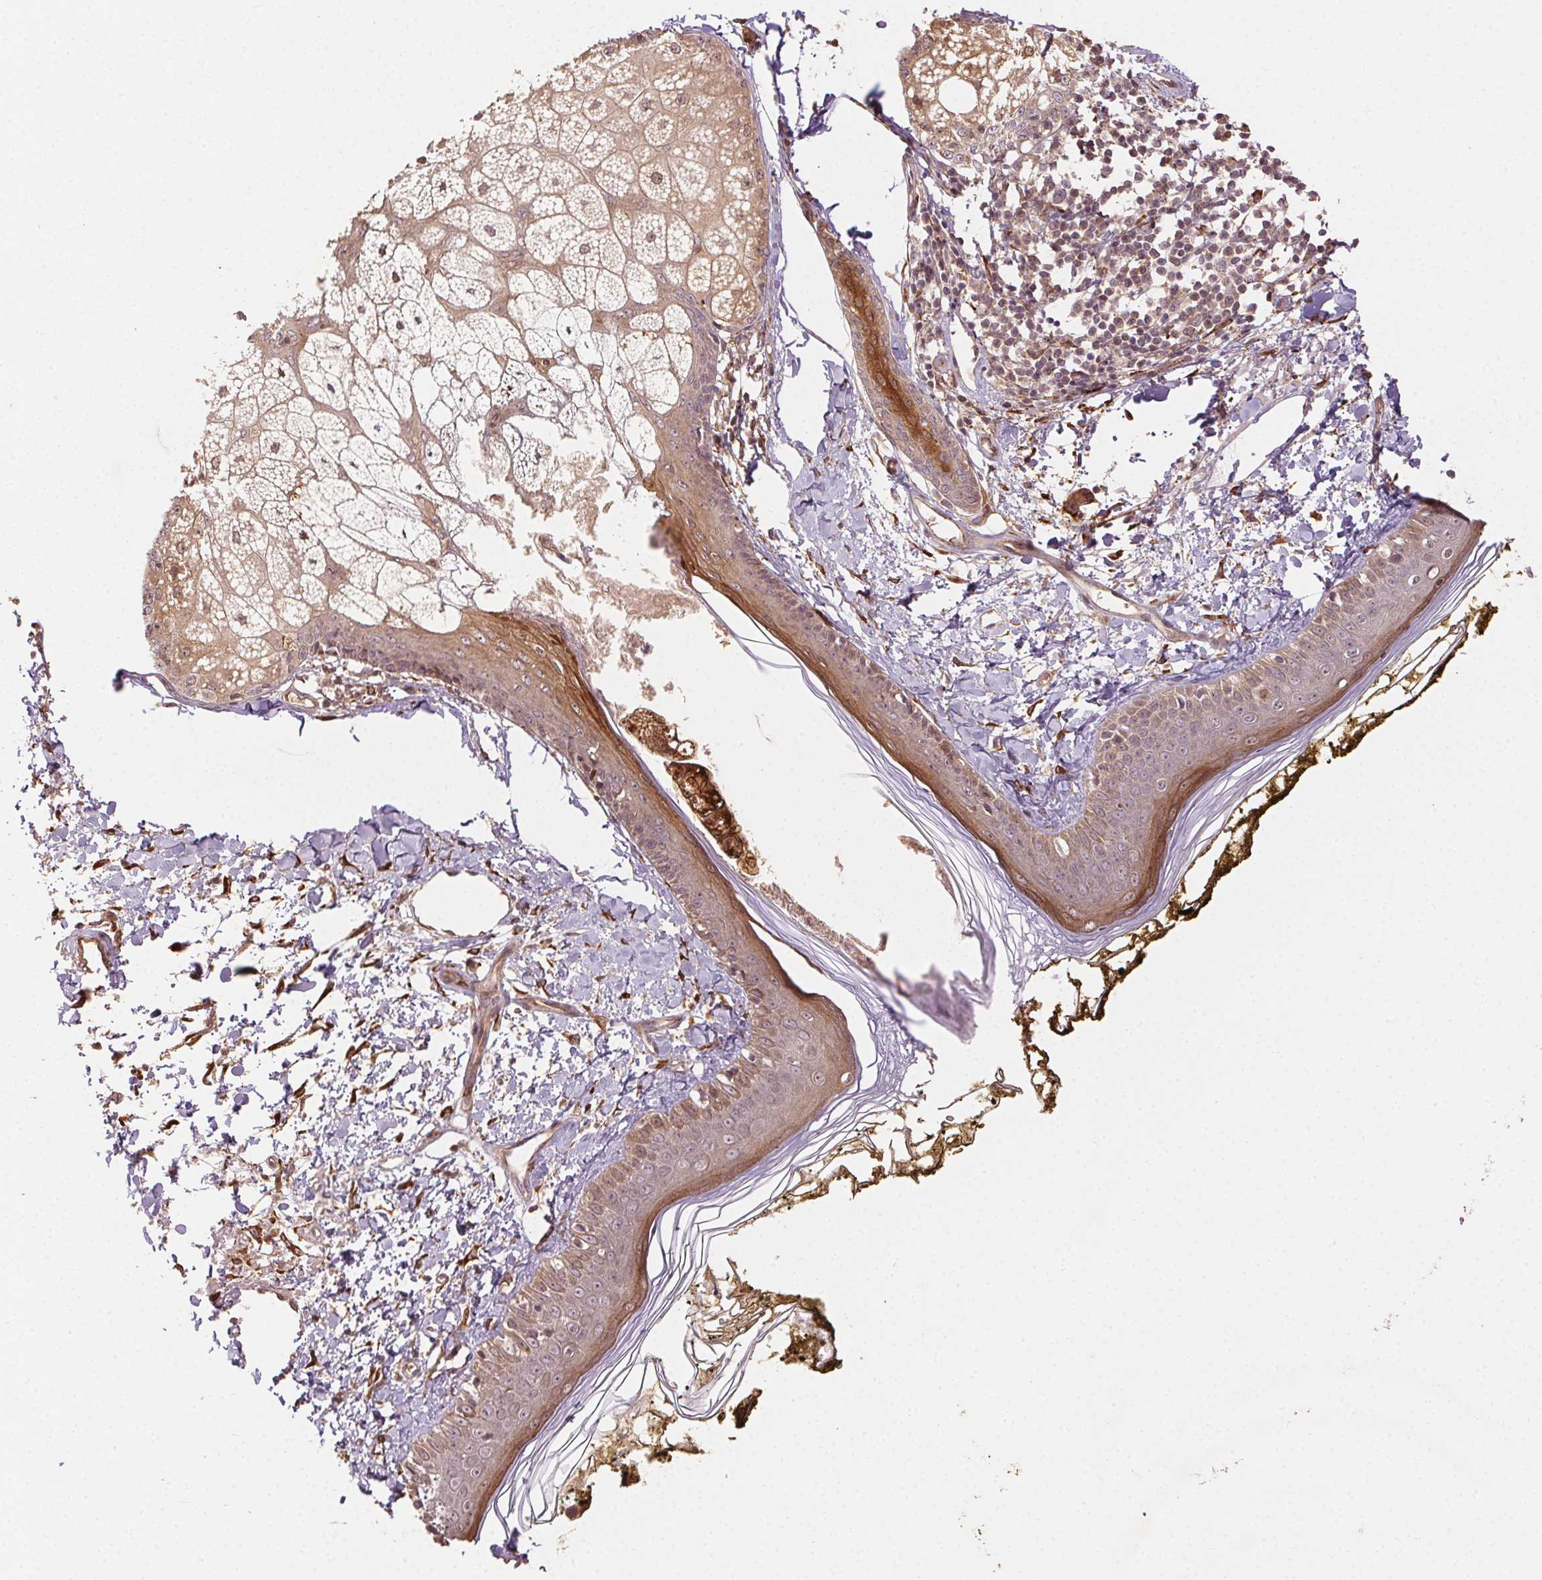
{"staining": {"intensity": "moderate", "quantity": ">75%", "location": "cytoplasmic/membranous"}, "tissue": "skin", "cell_type": "Fibroblasts", "image_type": "normal", "snomed": [{"axis": "morphology", "description": "Normal tissue, NOS"}, {"axis": "topography", "description": "Skin"}], "caption": "IHC photomicrograph of unremarkable skin stained for a protein (brown), which shows medium levels of moderate cytoplasmic/membranous positivity in approximately >75% of fibroblasts.", "gene": "KLHL15", "patient": {"sex": "male", "age": 76}}